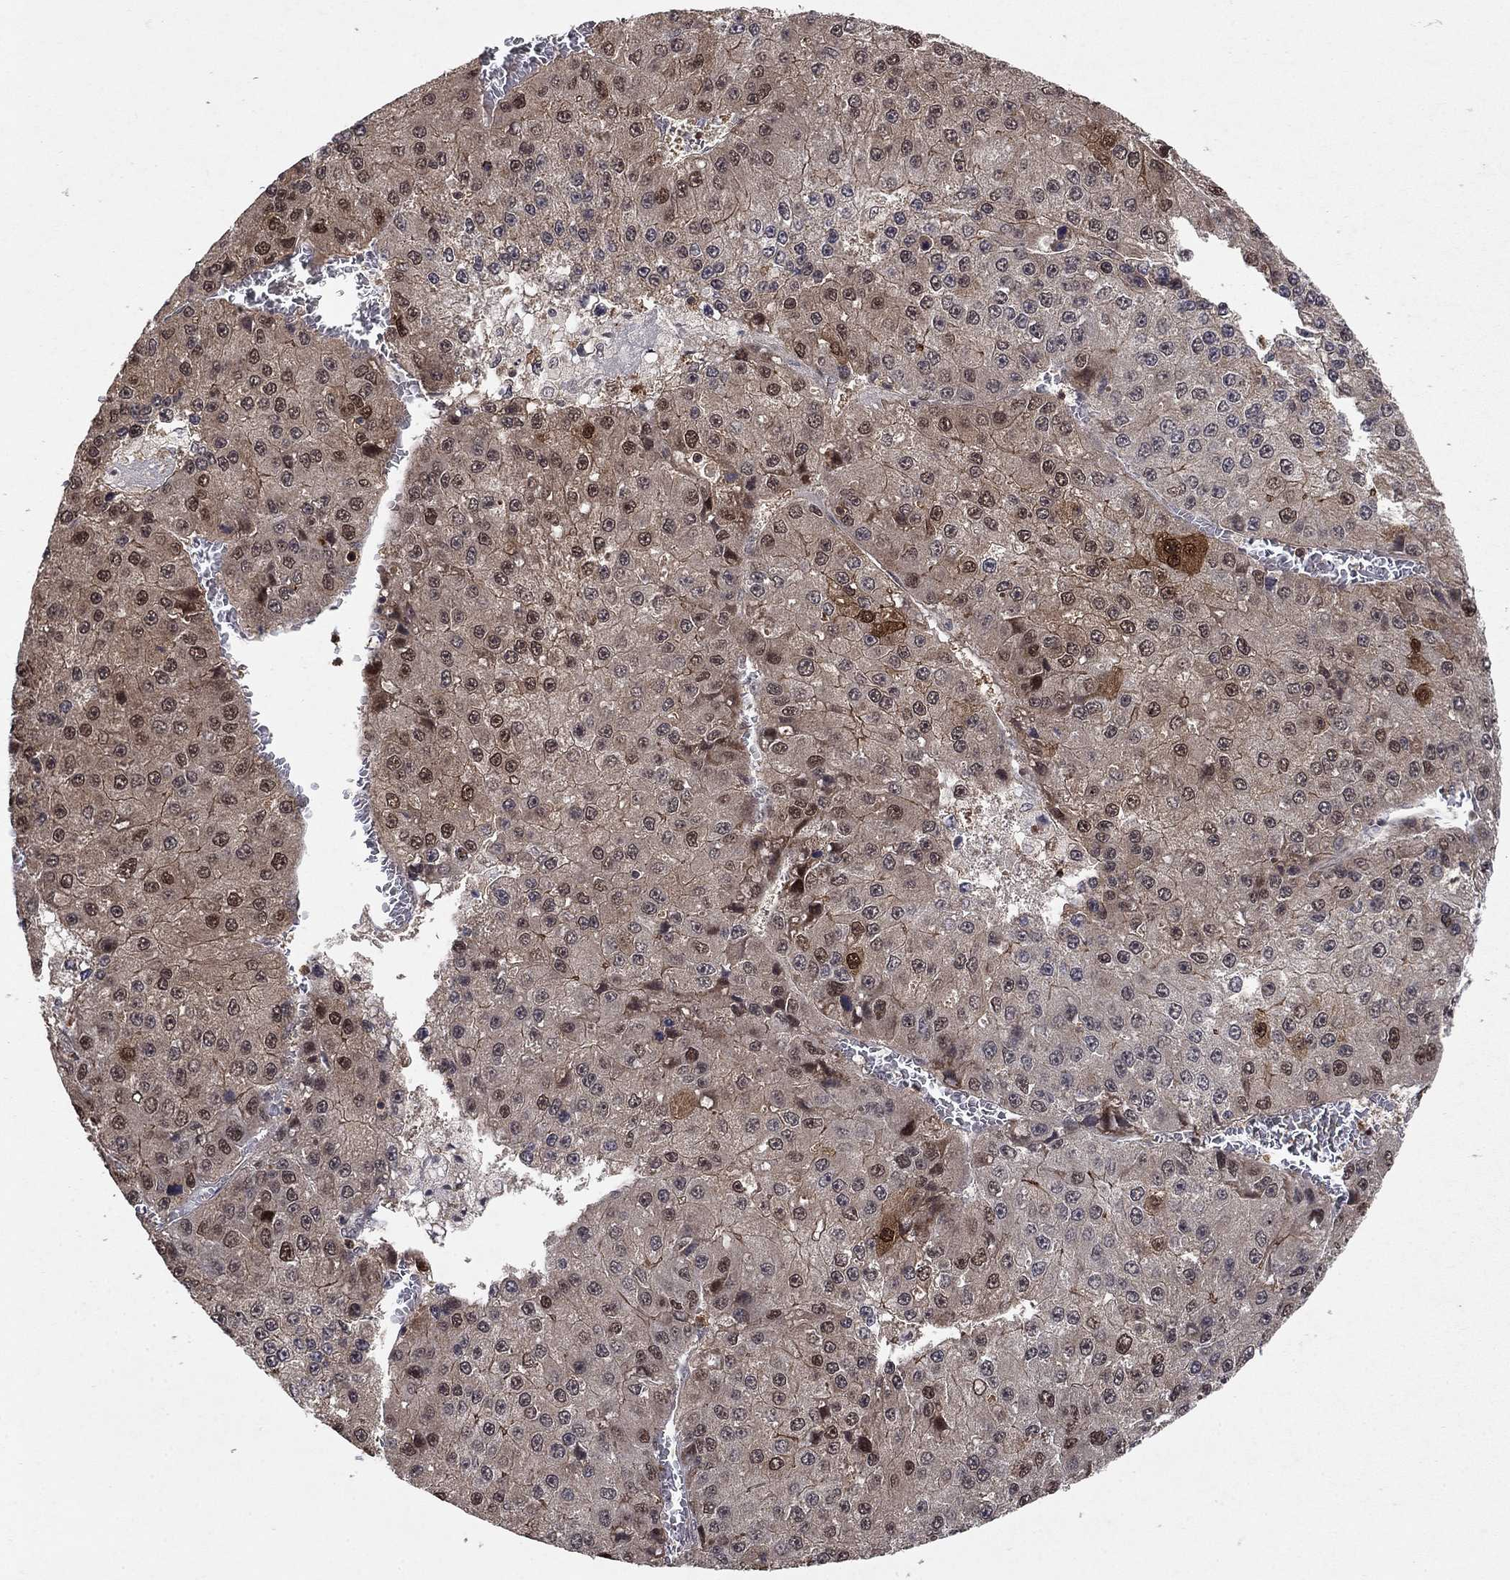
{"staining": {"intensity": "strong", "quantity": "<25%", "location": "cytoplasmic/membranous,nuclear"}, "tissue": "liver cancer", "cell_type": "Tumor cells", "image_type": "cancer", "snomed": [{"axis": "morphology", "description": "Carcinoma, Hepatocellular, NOS"}, {"axis": "topography", "description": "Liver"}], "caption": "Immunohistochemistry (IHC) (DAB (3,3'-diaminobenzidine)) staining of human liver cancer (hepatocellular carcinoma) shows strong cytoplasmic/membranous and nuclear protein positivity in about <25% of tumor cells.", "gene": "CCDC66", "patient": {"sex": "female", "age": 73}}